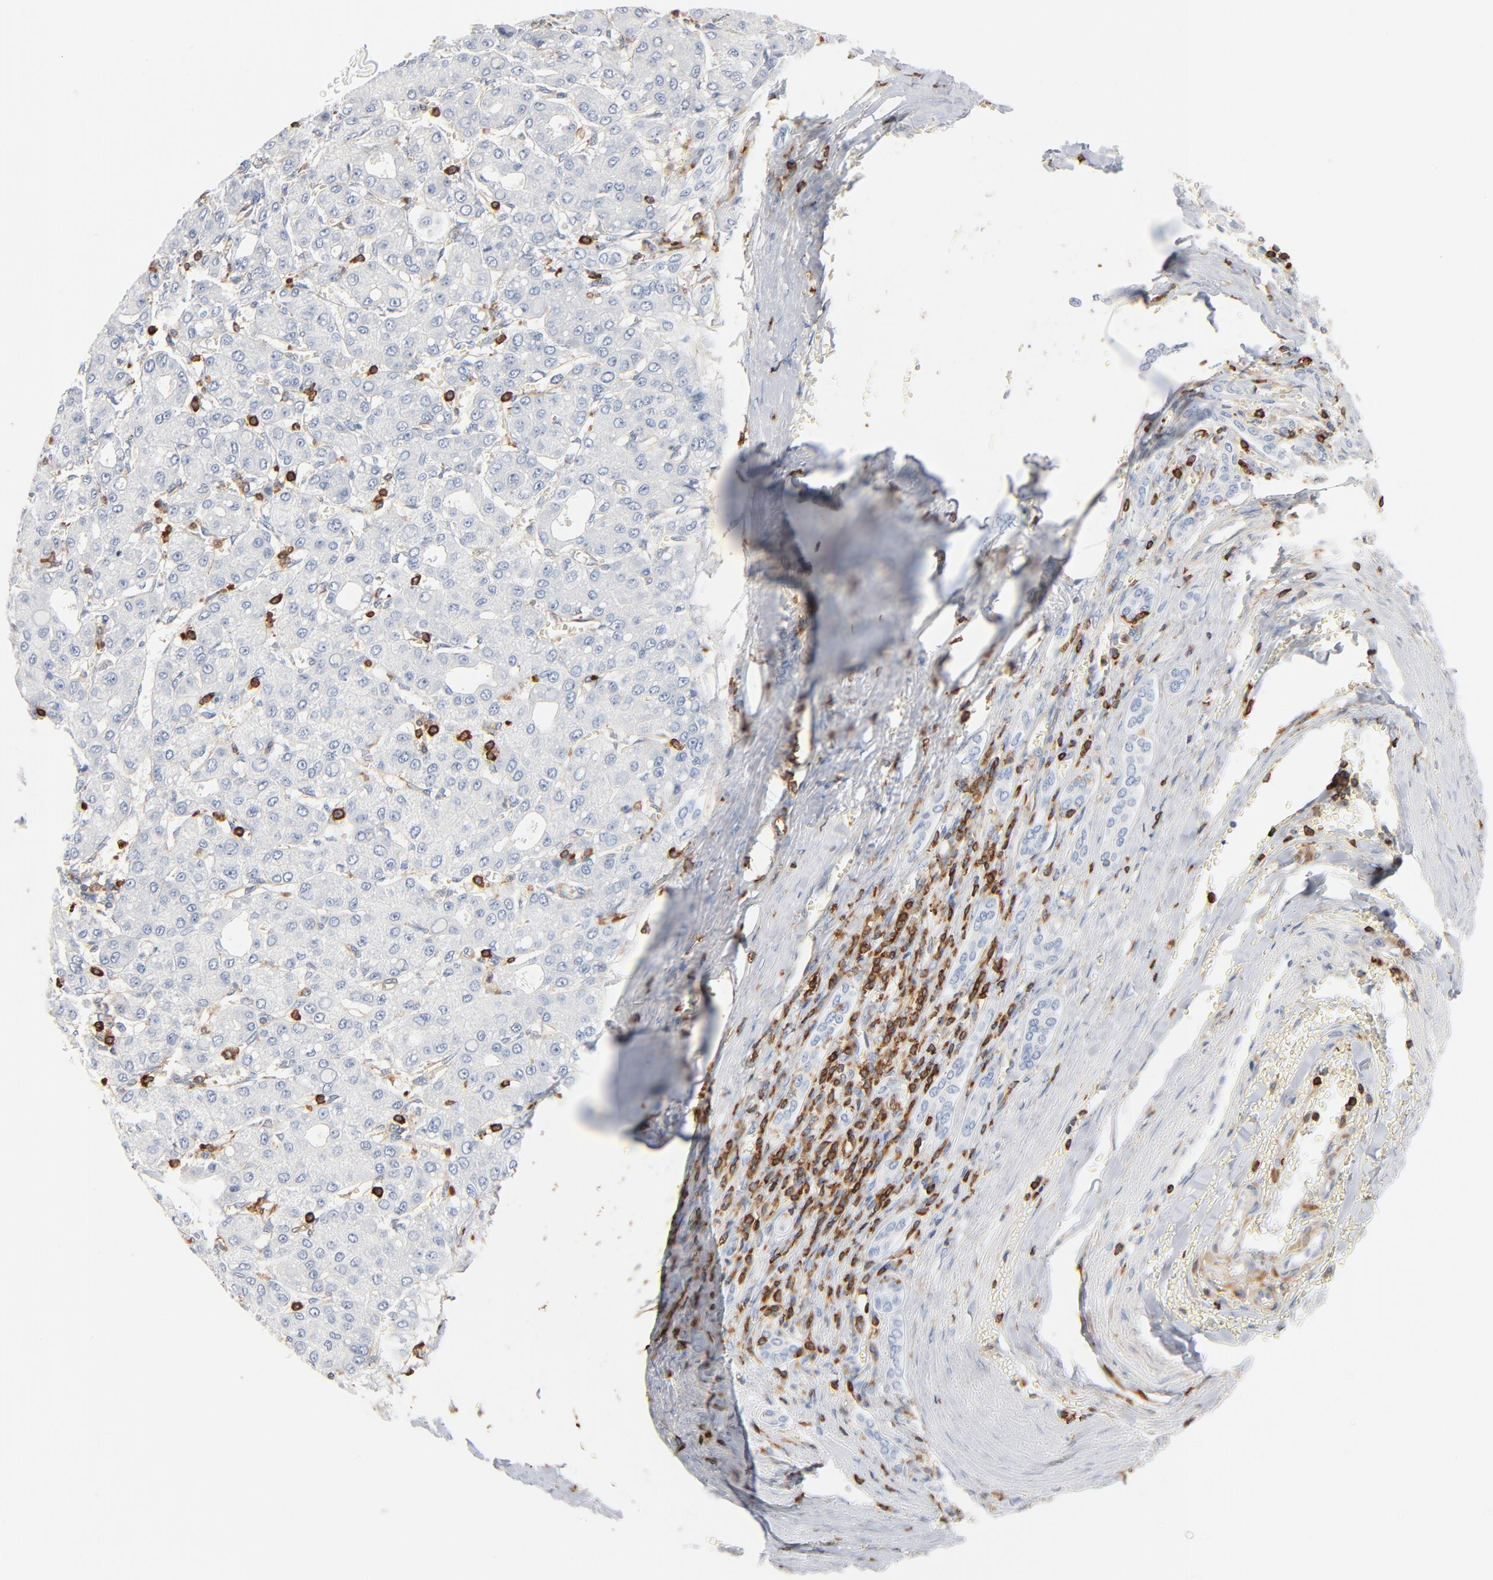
{"staining": {"intensity": "negative", "quantity": "none", "location": "none"}, "tissue": "liver cancer", "cell_type": "Tumor cells", "image_type": "cancer", "snomed": [{"axis": "morphology", "description": "Carcinoma, Hepatocellular, NOS"}, {"axis": "topography", "description": "Liver"}], "caption": "DAB immunohistochemical staining of hepatocellular carcinoma (liver) demonstrates no significant expression in tumor cells.", "gene": "SH3KBP1", "patient": {"sex": "male", "age": 69}}